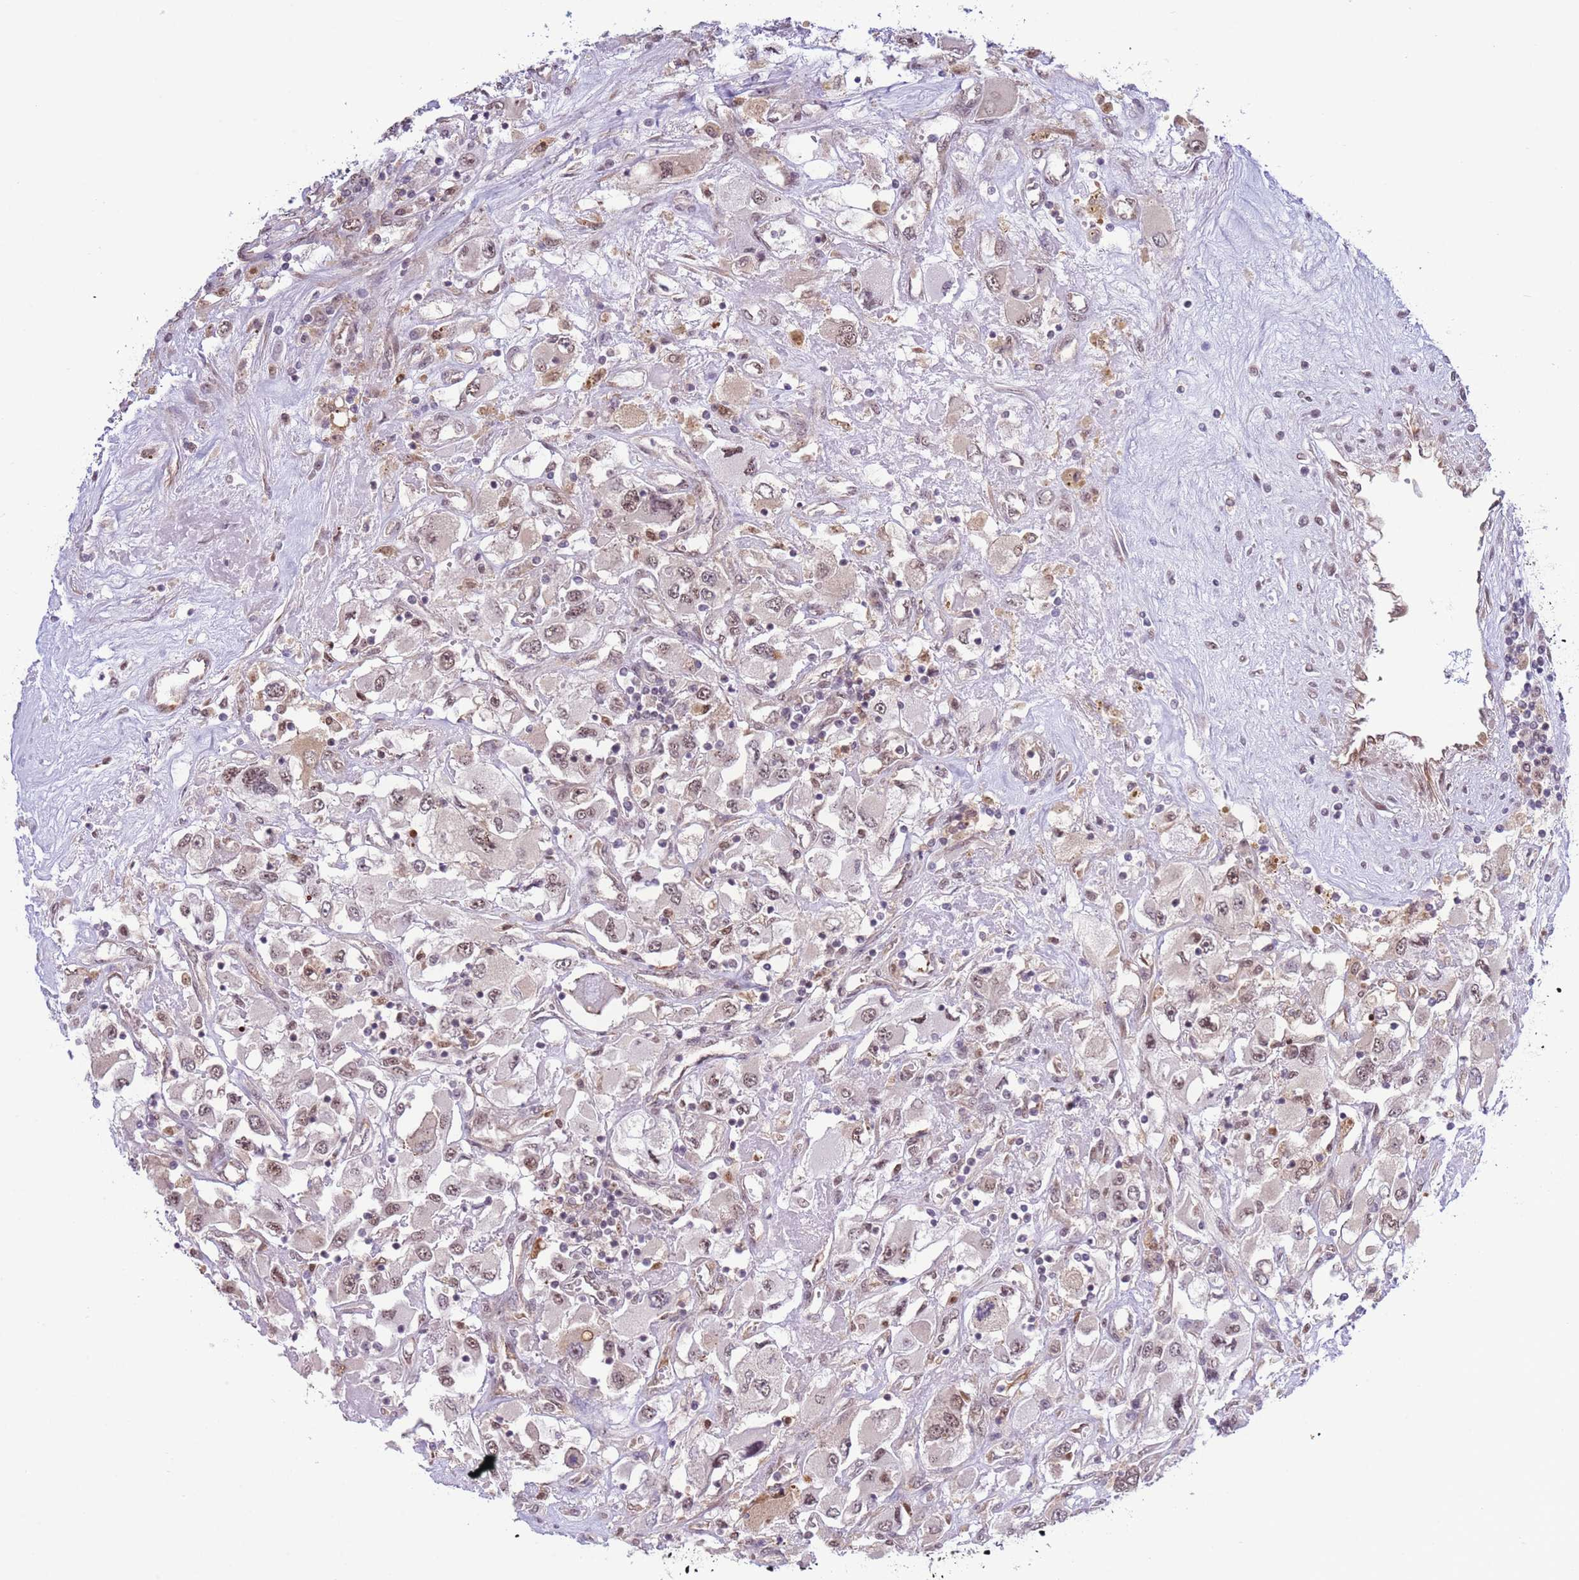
{"staining": {"intensity": "weak", "quantity": "25%-75%", "location": "nuclear"}, "tissue": "renal cancer", "cell_type": "Tumor cells", "image_type": "cancer", "snomed": [{"axis": "morphology", "description": "Adenocarcinoma, NOS"}, {"axis": "topography", "description": "Kidney"}], "caption": "There is low levels of weak nuclear staining in tumor cells of renal cancer, as demonstrated by immunohistochemical staining (brown color).", "gene": "PRPF6", "patient": {"sex": "female", "age": 52}}